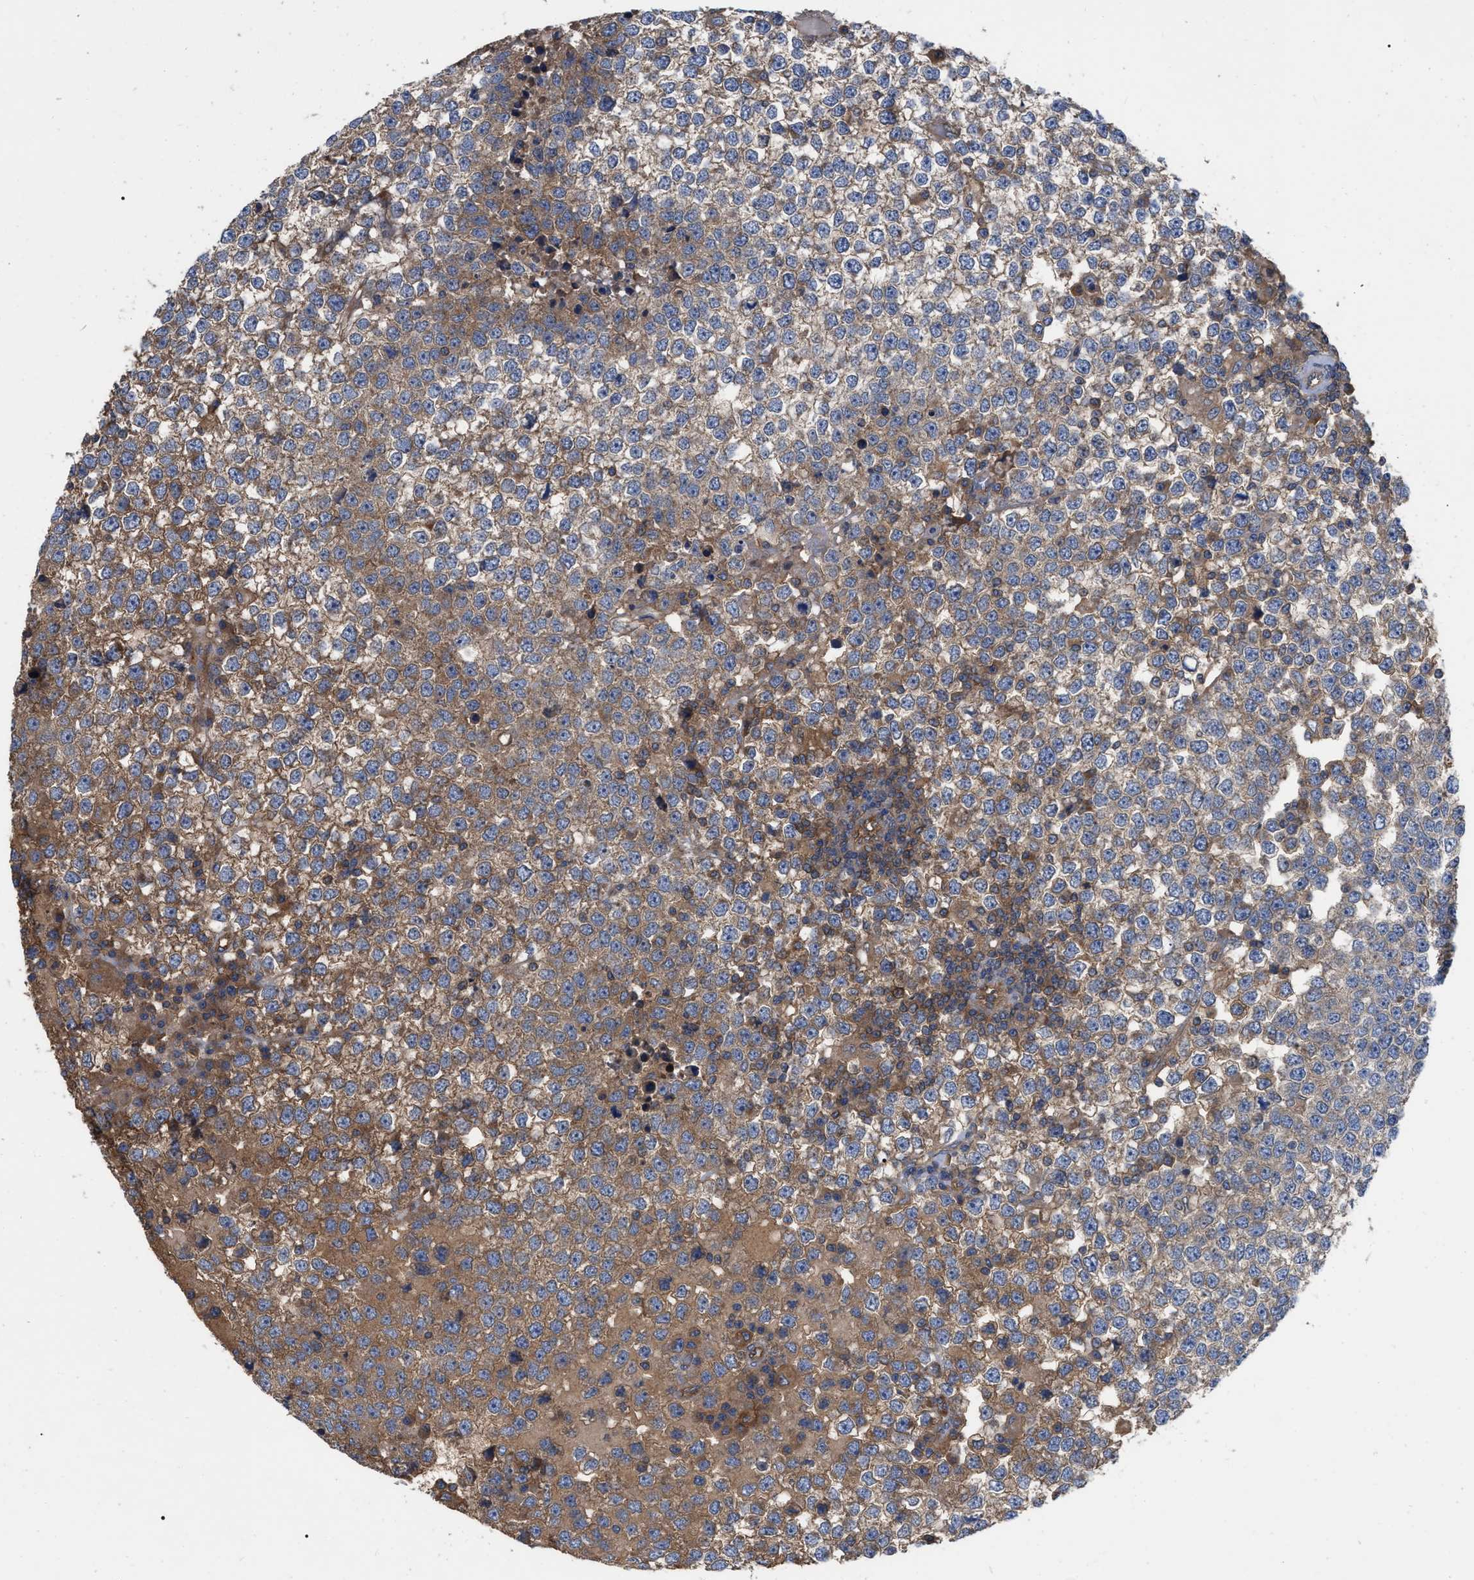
{"staining": {"intensity": "moderate", "quantity": ">75%", "location": "cytoplasmic/membranous"}, "tissue": "testis cancer", "cell_type": "Tumor cells", "image_type": "cancer", "snomed": [{"axis": "morphology", "description": "Seminoma, NOS"}, {"axis": "topography", "description": "Testis"}], "caption": "Testis cancer (seminoma) stained for a protein (brown) reveals moderate cytoplasmic/membranous positive expression in approximately >75% of tumor cells.", "gene": "RABEP1", "patient": {"sex": "male", "age": 65}}